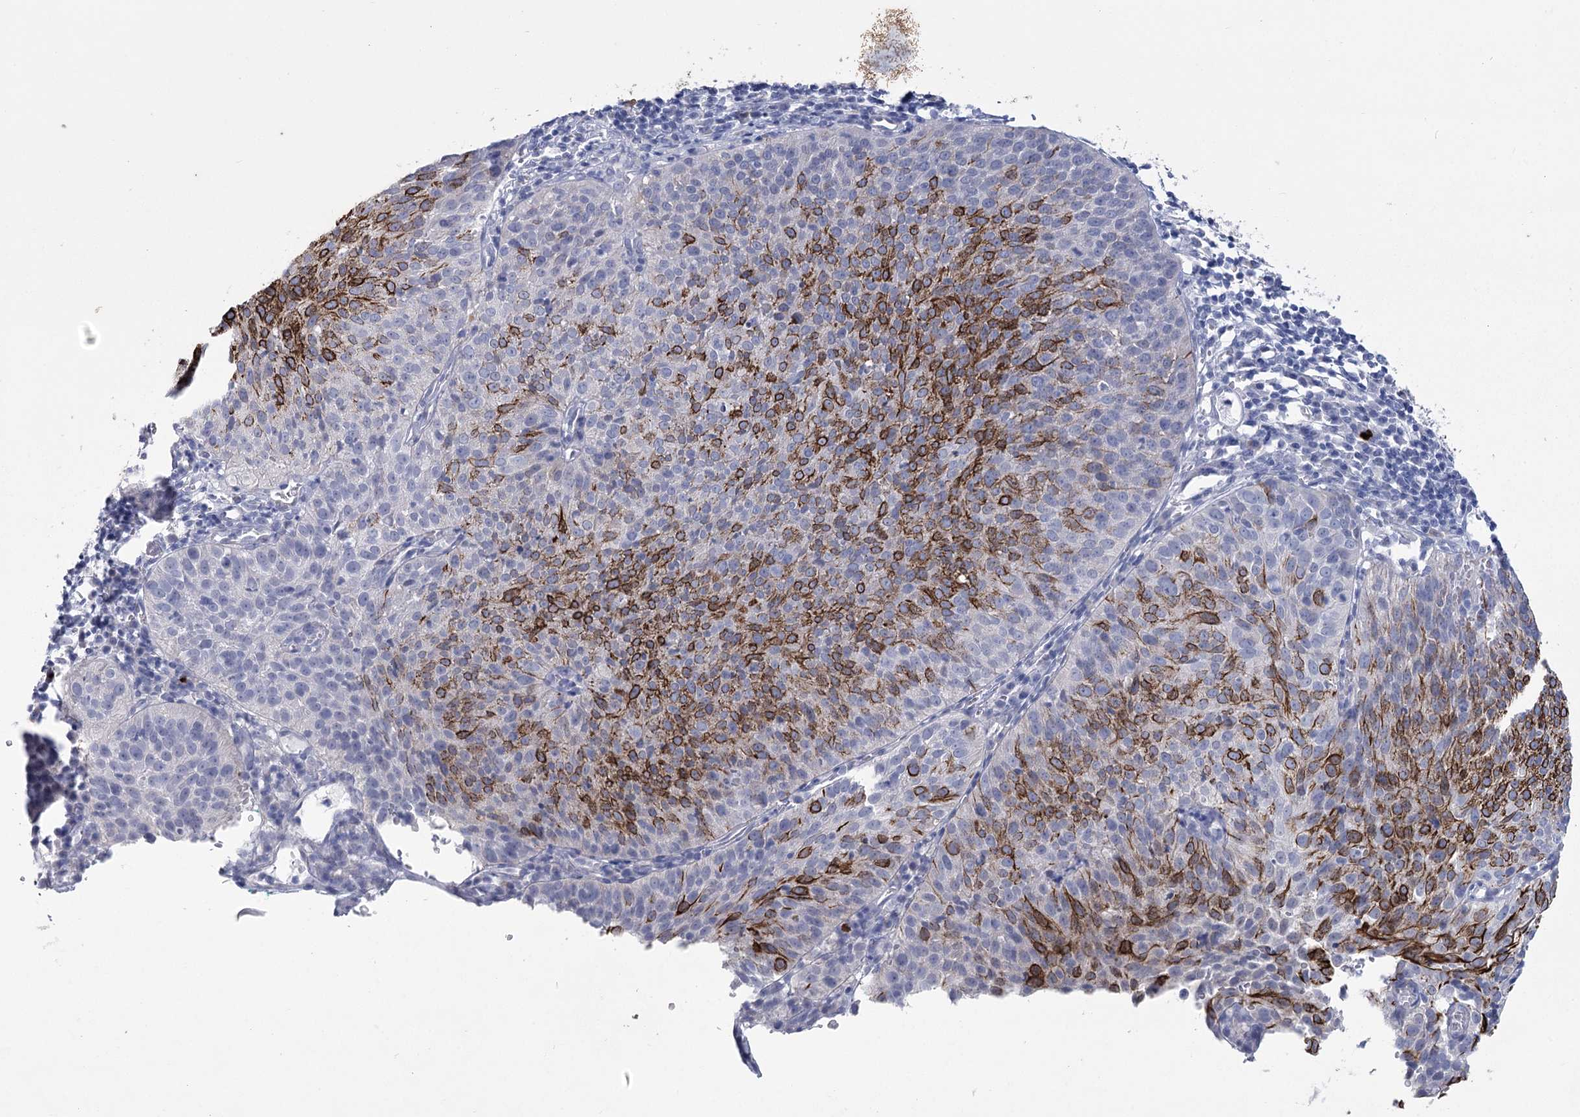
{"staining": {"intensity": "strong", "quantity": "25%-75%", "location": "cytoplasmic/membranous"}, "tissue": "cervical cancer", "cell_type": "Tumor cells", "image_type": "cancer", "snomed": [{"axis": "morphology", "description": "Squamous cell carcinoma, NOS"}, {"axis": "topography", "description": "Cervix"}], "caption": "Cervical squamous cell carcinoma stained with a protein marker reveals strong staining in tumor cells.", "gene": "CCDC88A", "patient": {"sex": "female", "age": 38}}